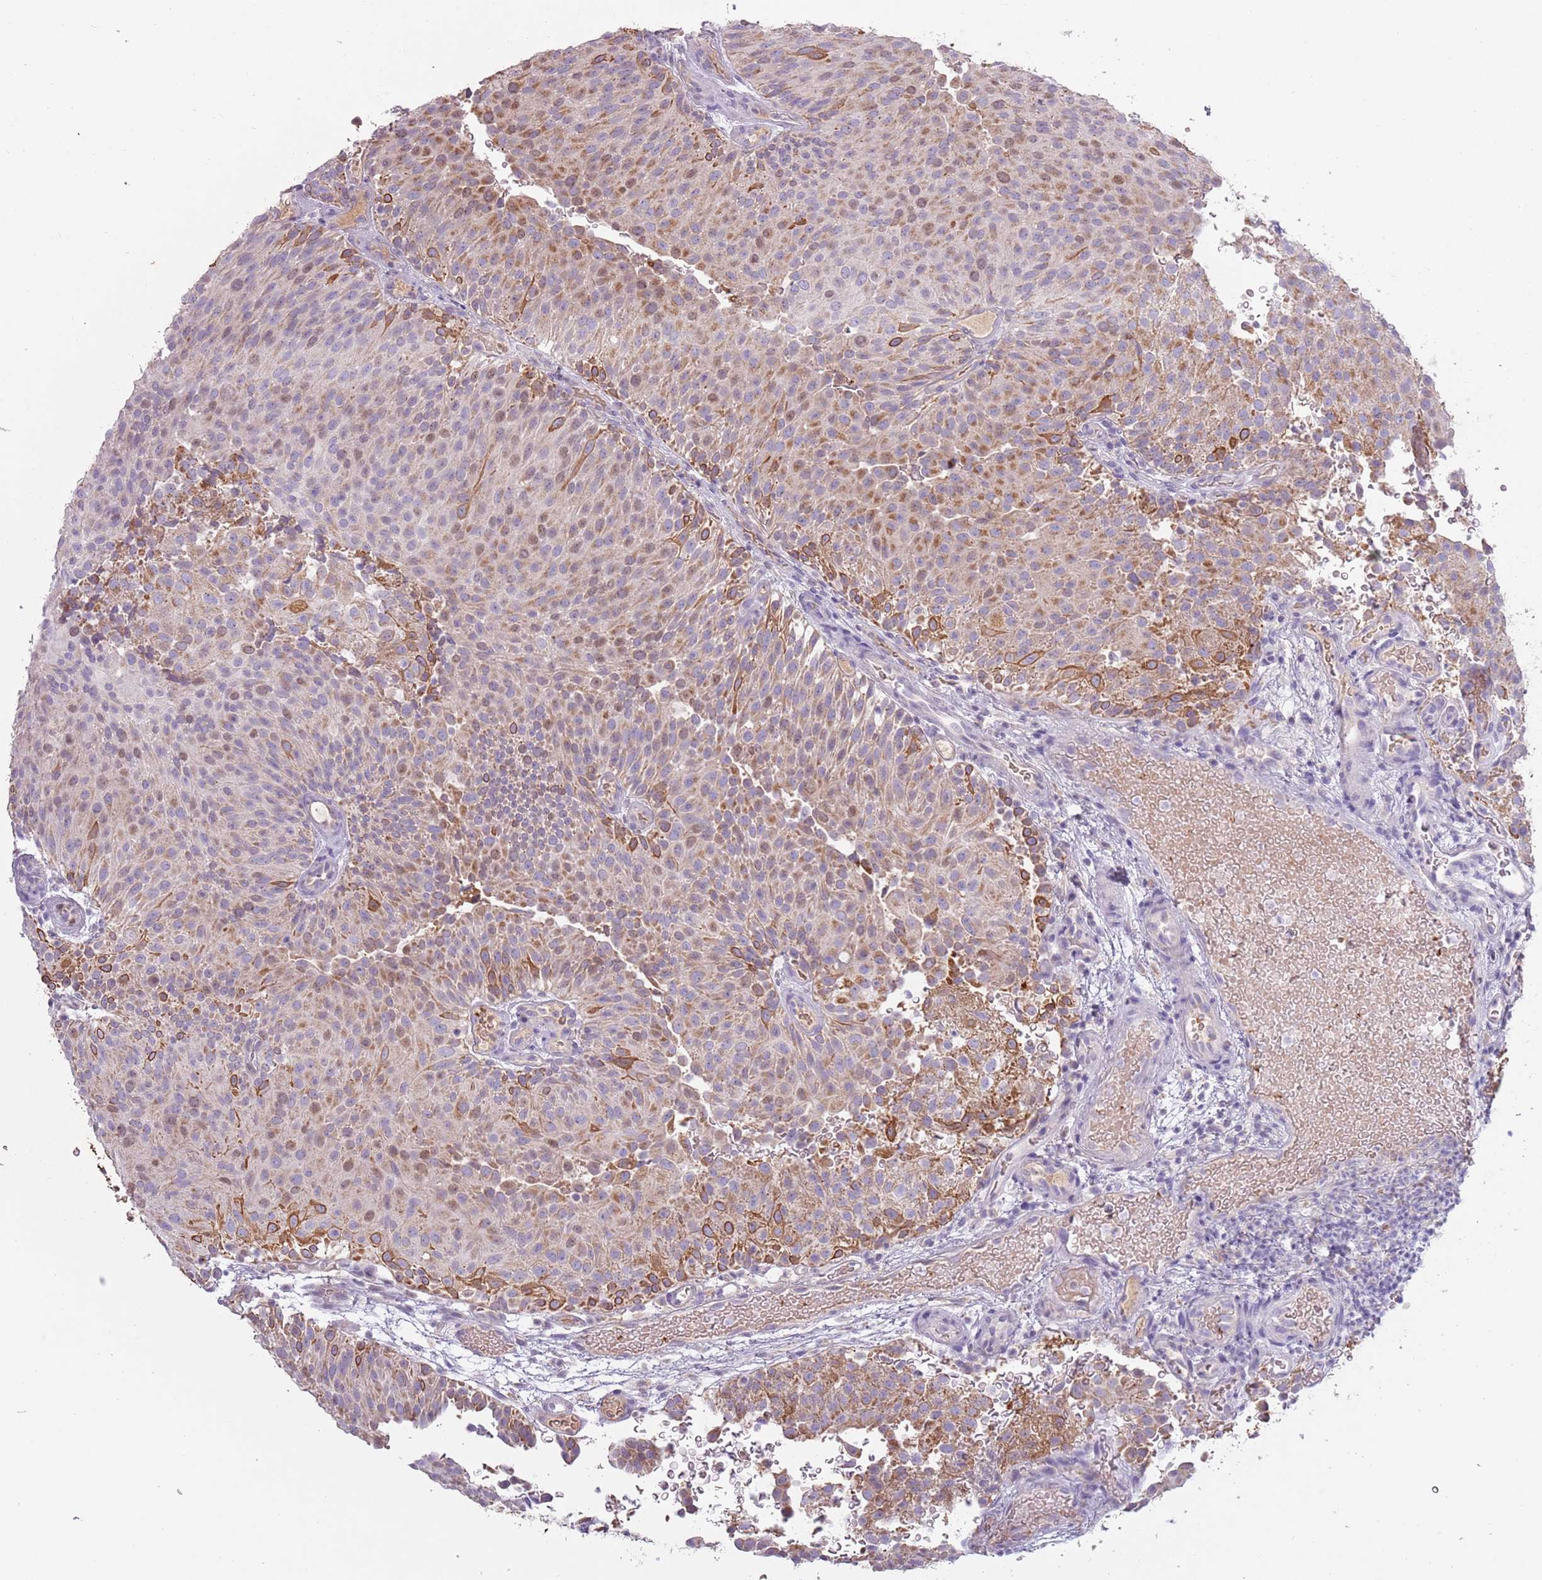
{"staining": {"intensity": "moderate", "quantity": "25%-75%", "location": "cytoplasmic/membranous"}, "tissue": "urothelial cancer", "cell_type": "Tumor cells", "image_type": "cancer", "snomed": [{"axis": "morphology", "description": "Urothelial carcinoma, Low grade"}, {"axis": "topography", "description": "Urinary bladder"}], "caption": "Immunohistochemistry (IHC) staining of urothelial carcinoma (low-grade), which exhibits medium levels of moderate cytoplasmic/membranous positivity in about 25%-75% of tumor cells indicating moderate cytoplasmic/membranous protein positivity. The staining was performed using DAB (brown) for protein detection and nuclei were counterstained in hematoxylin (blue).", "gene": "SYS1", "patient": {"sex": "male", "age": 78}}